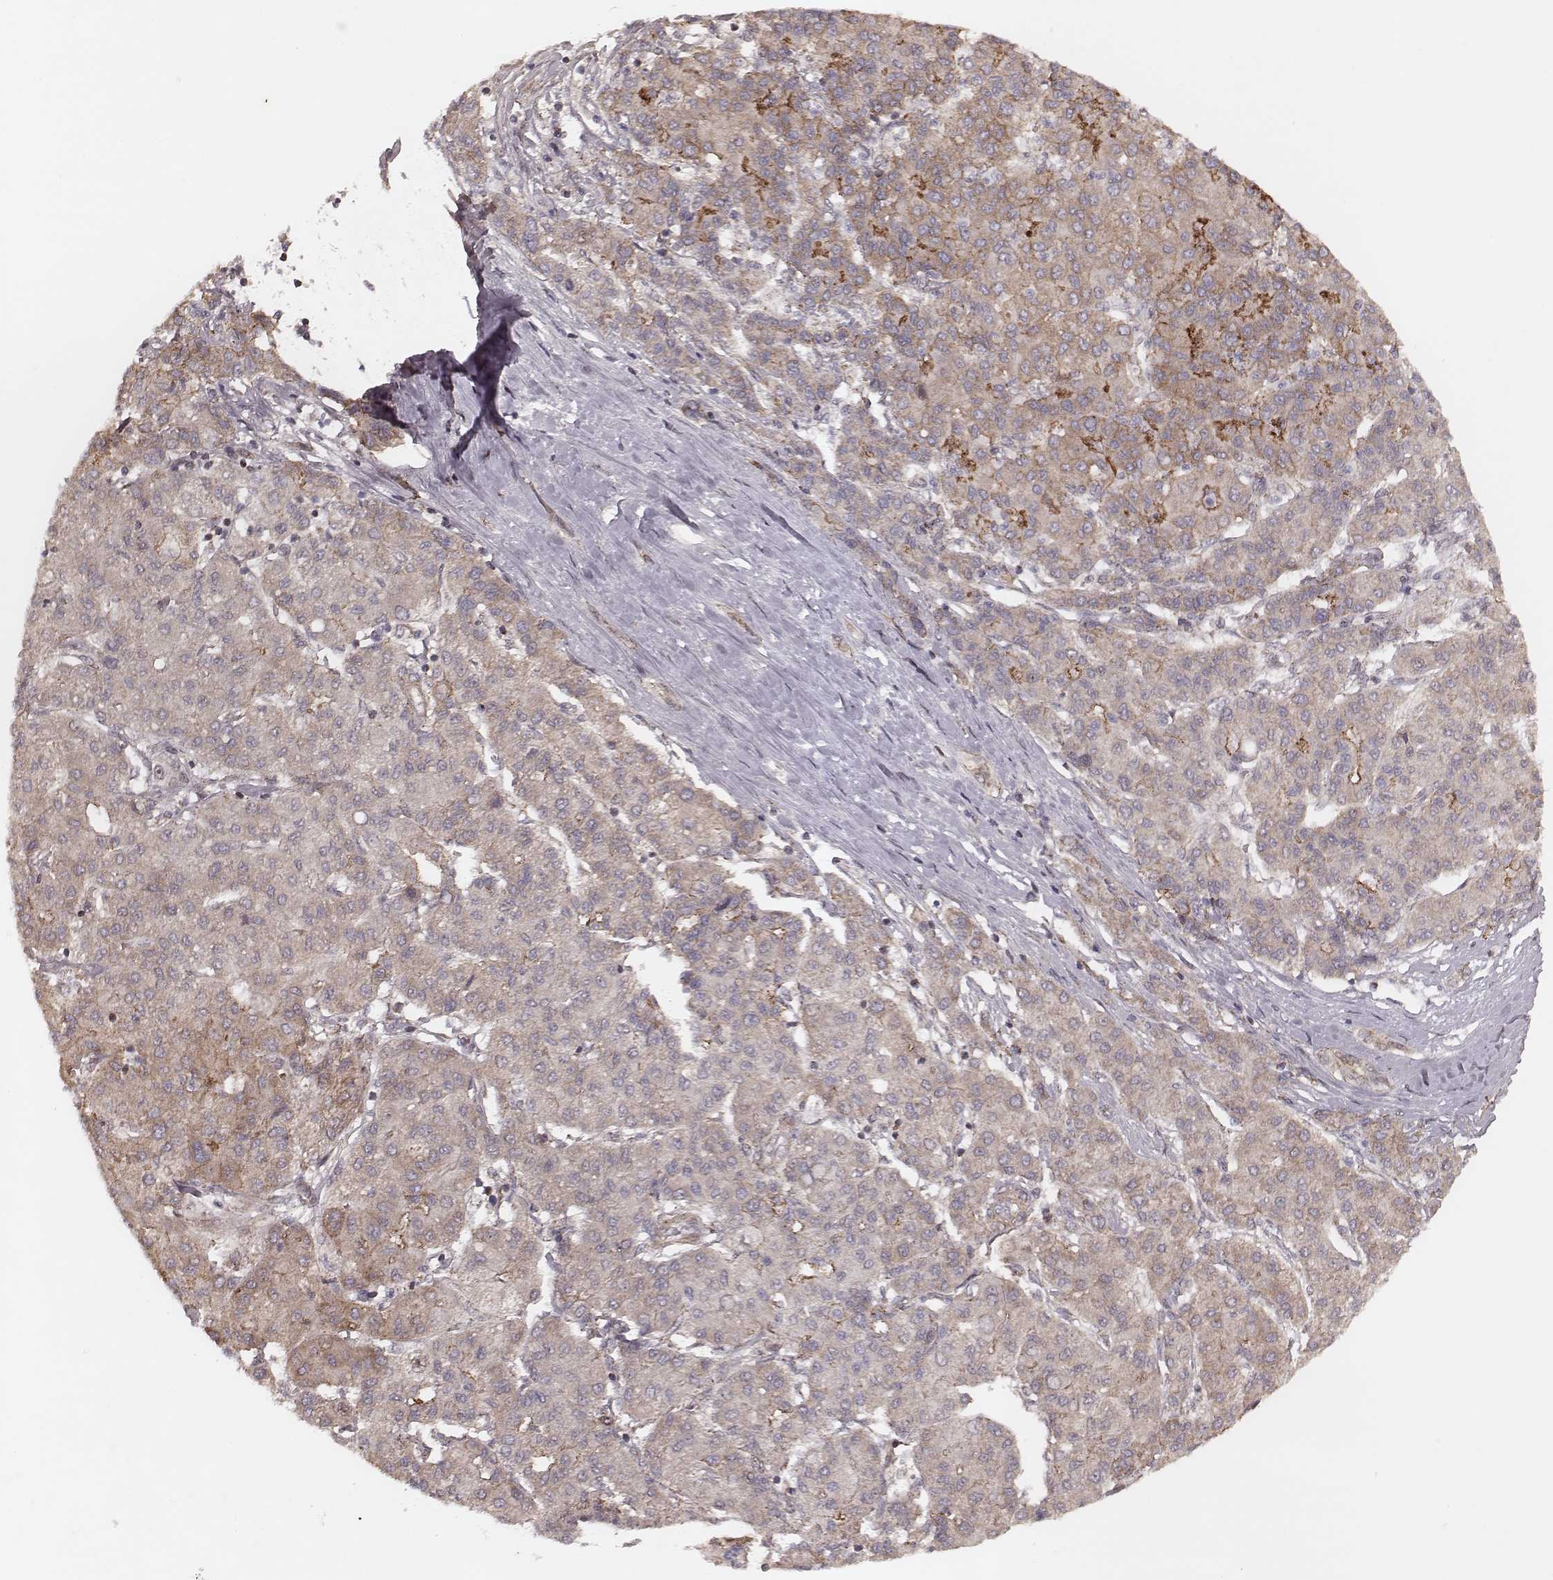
{"staining": {"intensity": "weak", "quantity": ">75%", "location": "cytoplasmic/membranous"}, "tissue": "liver cancer", "cell_type": "Tumor cells", "image_type": "cancer", "snomed": [{"axis": "morphology", "description": "Carcinoma, Hepatocellular, NOS"}, {"axis": "topography", "description": "Liver"}], "caption": "A micrograph of human liver cancer stained for a protein displays weak cytoplasmic/membranous brown staining in tumor cells.", "gene": "NDUFA7", "patient": {"sex": "male", "age": 65}}